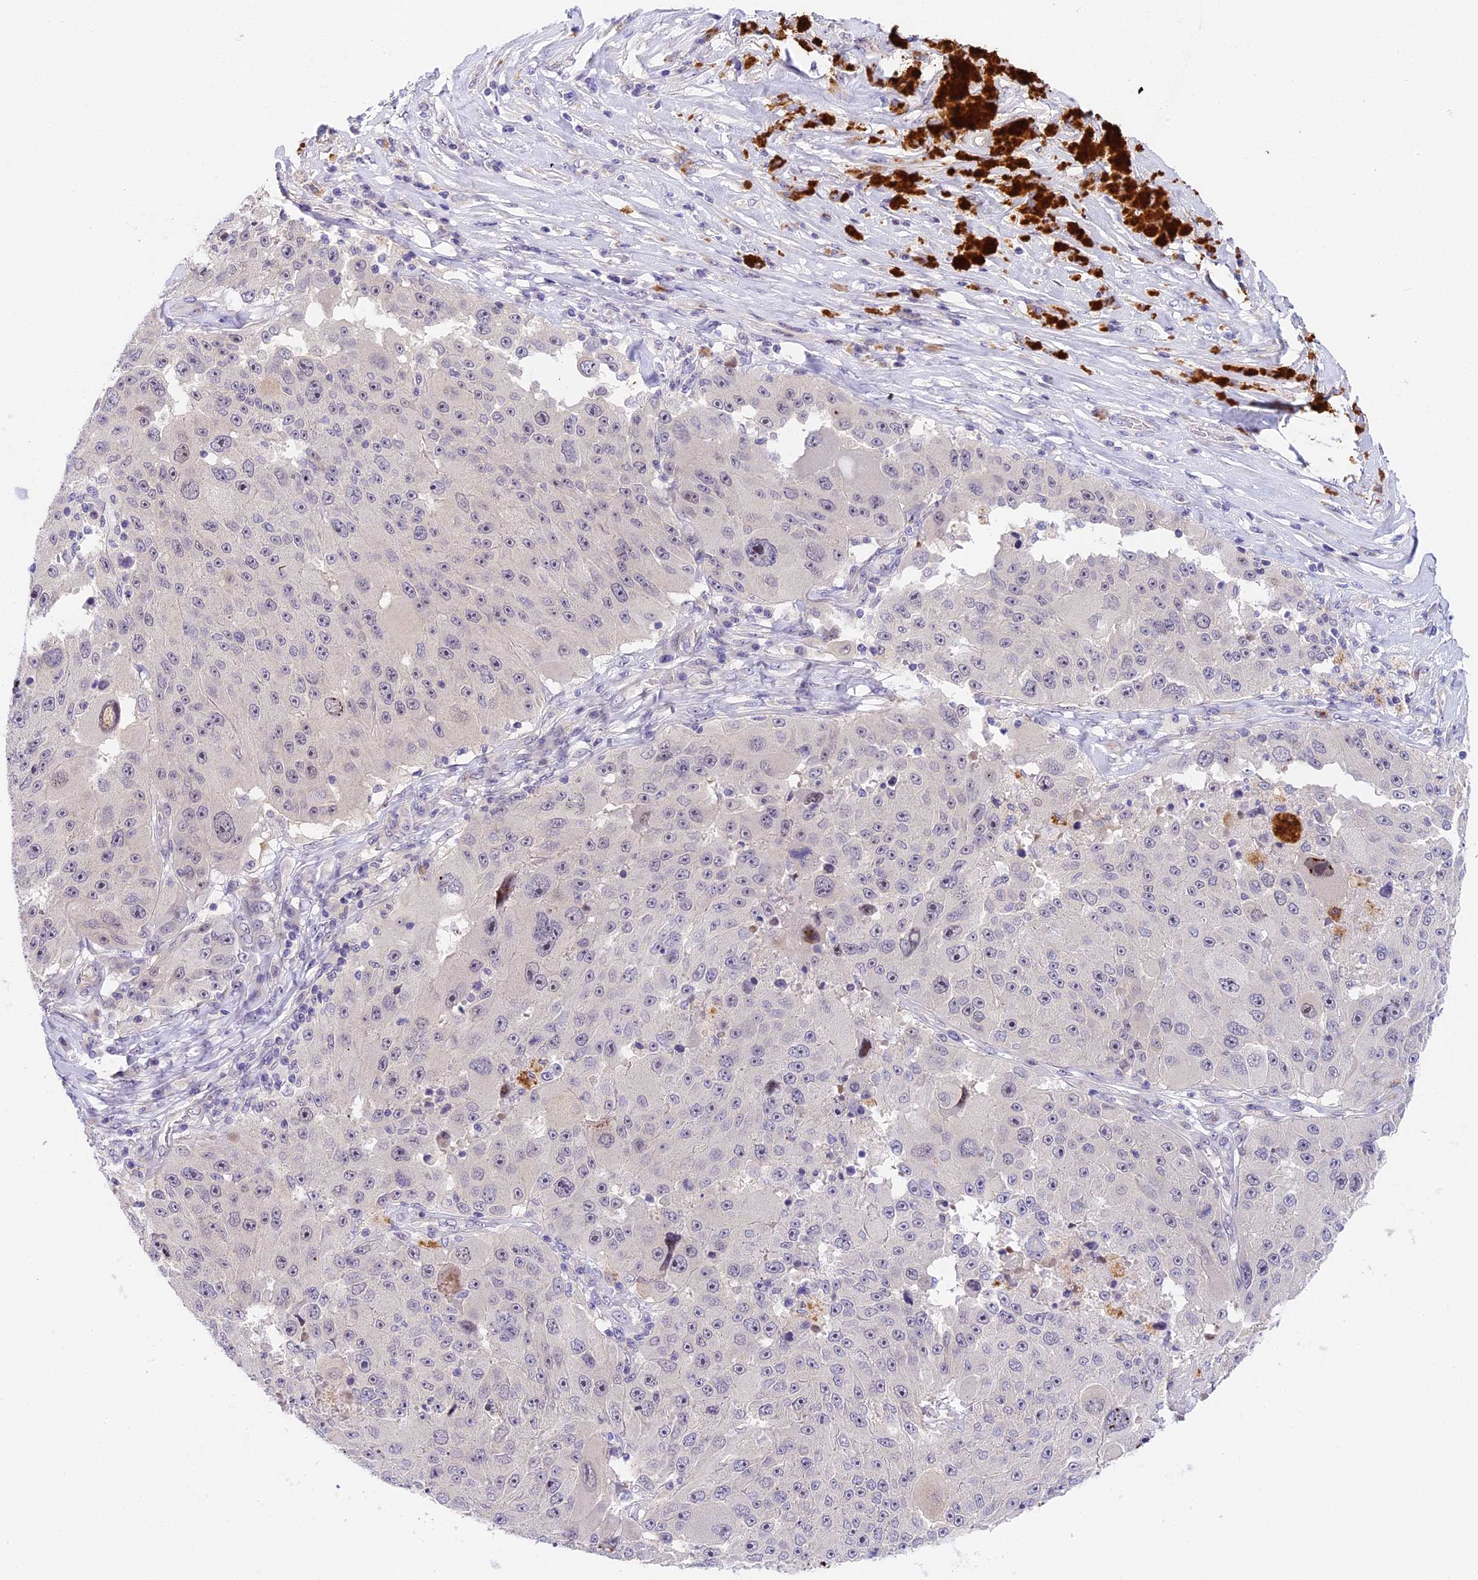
{"staining": {"intensity": "negative", "quantity": "none", "location": "none"}, "tissue": "melanoma", "cell_type": "Tumor cells", "image_type": "cancer", "snomed": [{"axis": "morphology", "description": "Malignant melanoma, Metastatic site"}, {"axis": "topography", "description": "Lymph node"}], "caption": "Immunohistochemical staining of human melanoma shows no significant positivity in tumor cells.", "gene": "MIDN", "patient": {"sex": "male", "age": 62}}